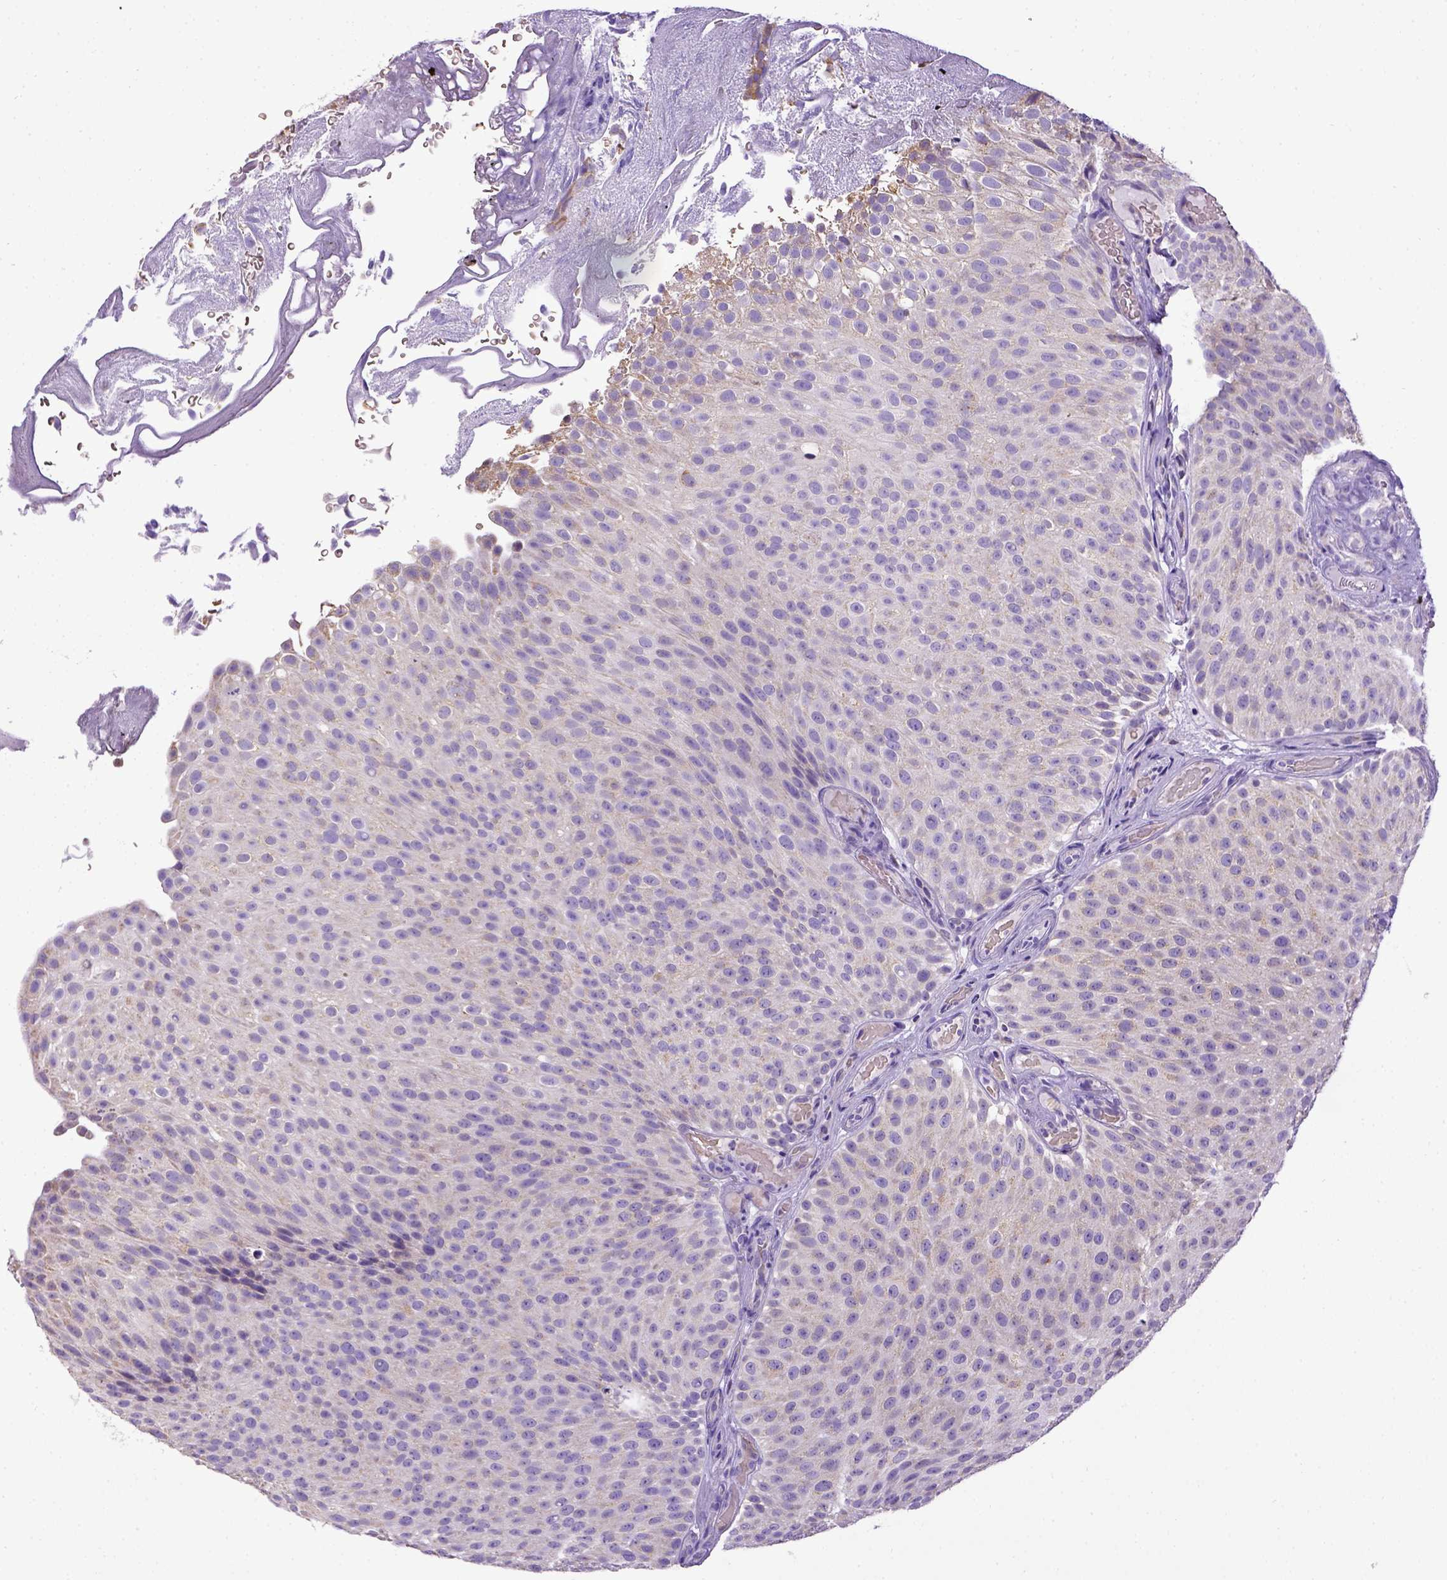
{"staining": {"intensity": "negative", "quantity": "none", "location": "none"}, "tissue": "urothelial cancer", "cell_type": "Tumor cells", "image_type": "cancer", "snomed": [{"axis": "morphology", "description": "Urothelial carcinoma, Low grade"}, {"axis": "topography", "description": "Urinary bladder"}], "caption": "Immunohistochemical staining of low-grade urothelial carcinoma reveals no significant positivity in tumor cells.", "gene": "SPEF1", "patient": {"sex": "male", "age": 78}}